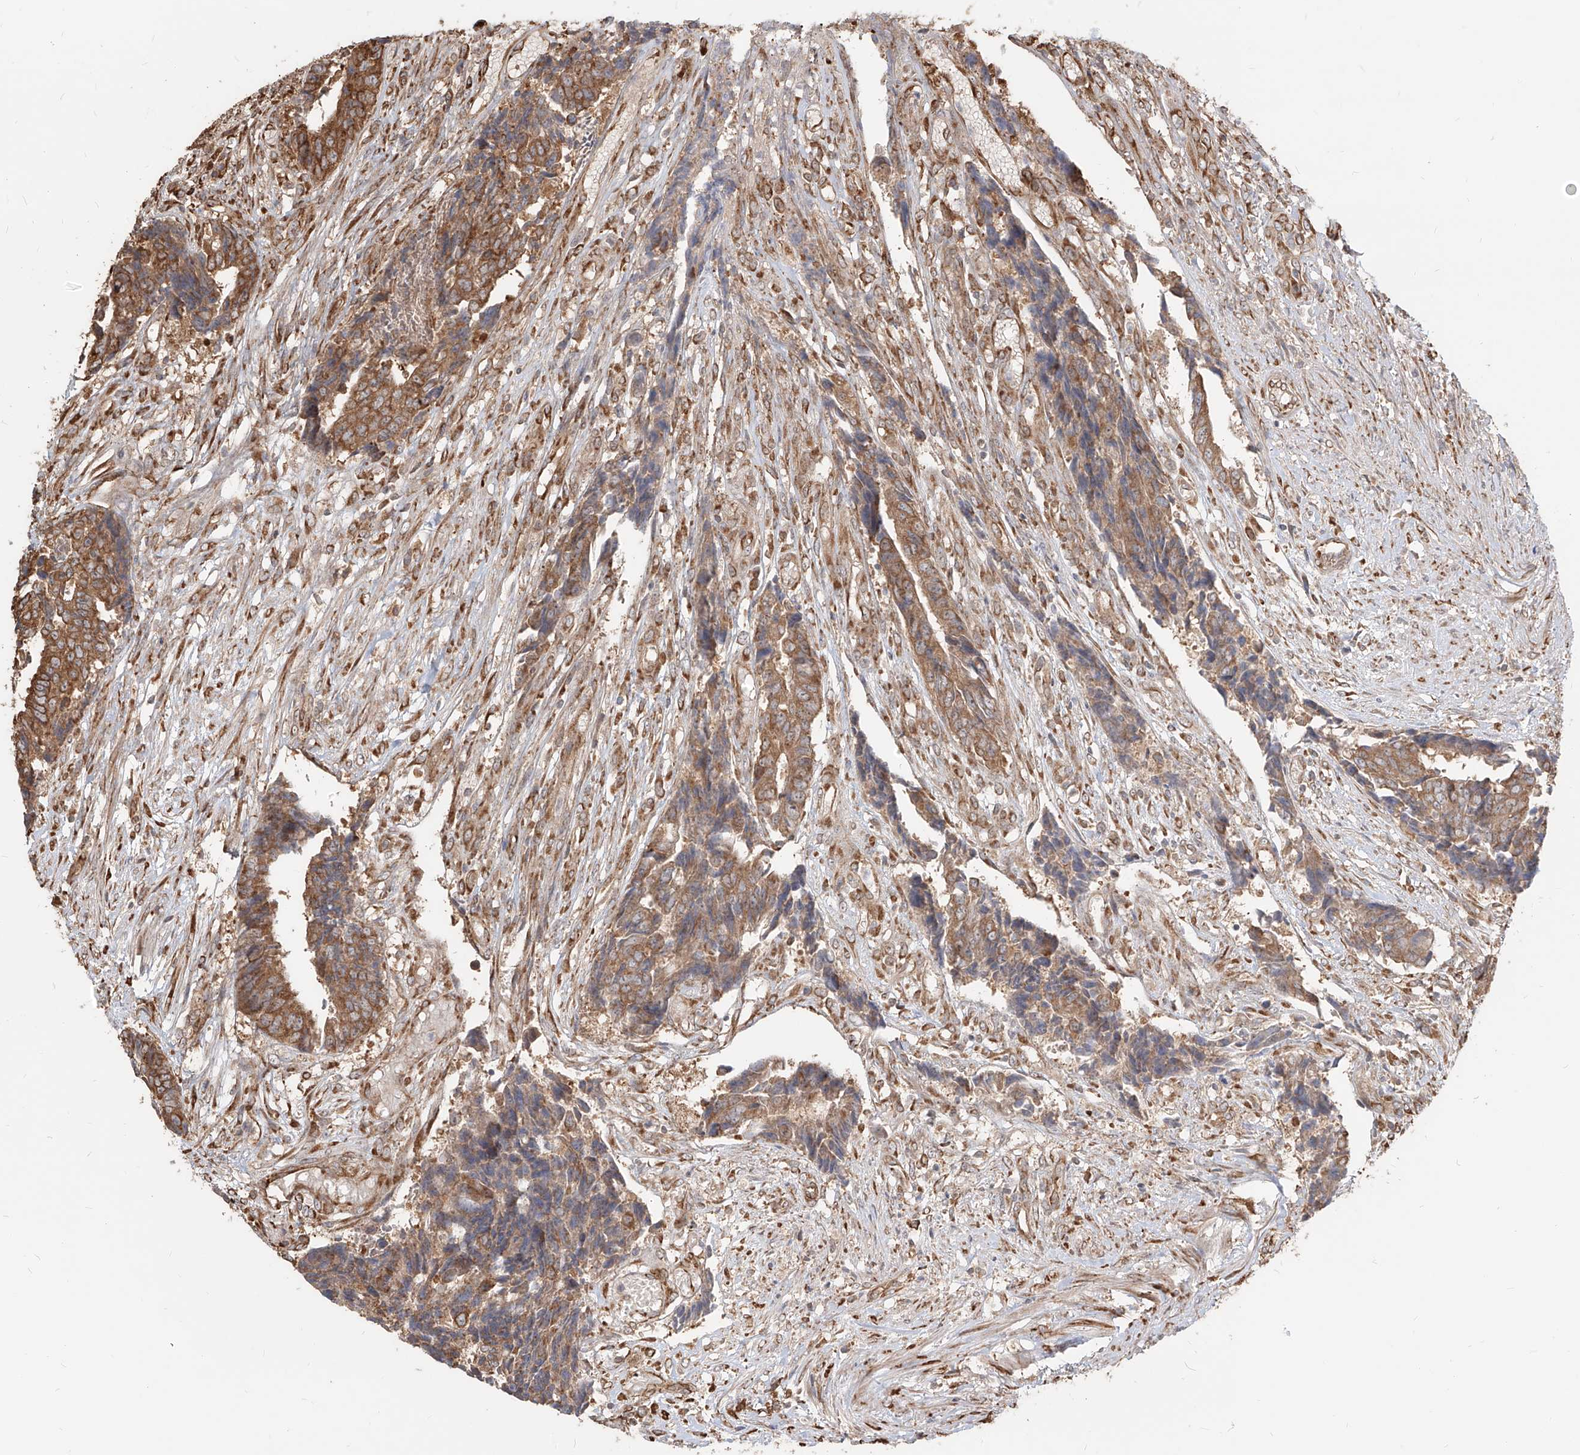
{"staining": {"intensity": "moderate", "quantity": ">75%", "location": "cytoplasmic/membranous"}, "tissue": "colorectal cancer", "cell_type": "Tumor cells", "image_type": "cancer", "snomed": [{"axis": "morphology", "description": "Adenocarcinoma, NOS"}, {"axis": "topography", "description": "Rectum"}], "caption": "Brown immunohistochemical staining in colorectal adenocarcinoma shows moderate cytoplasmic/membranous positivity in approximately >75% of tumor cells. The protein of interest is stained brown, and the nuclei are stained in blue (DAB IHC with brightfield microscopy, high magnification).", "gene": "UBE2K", "patient": {"sex": "male", "age": 84}}